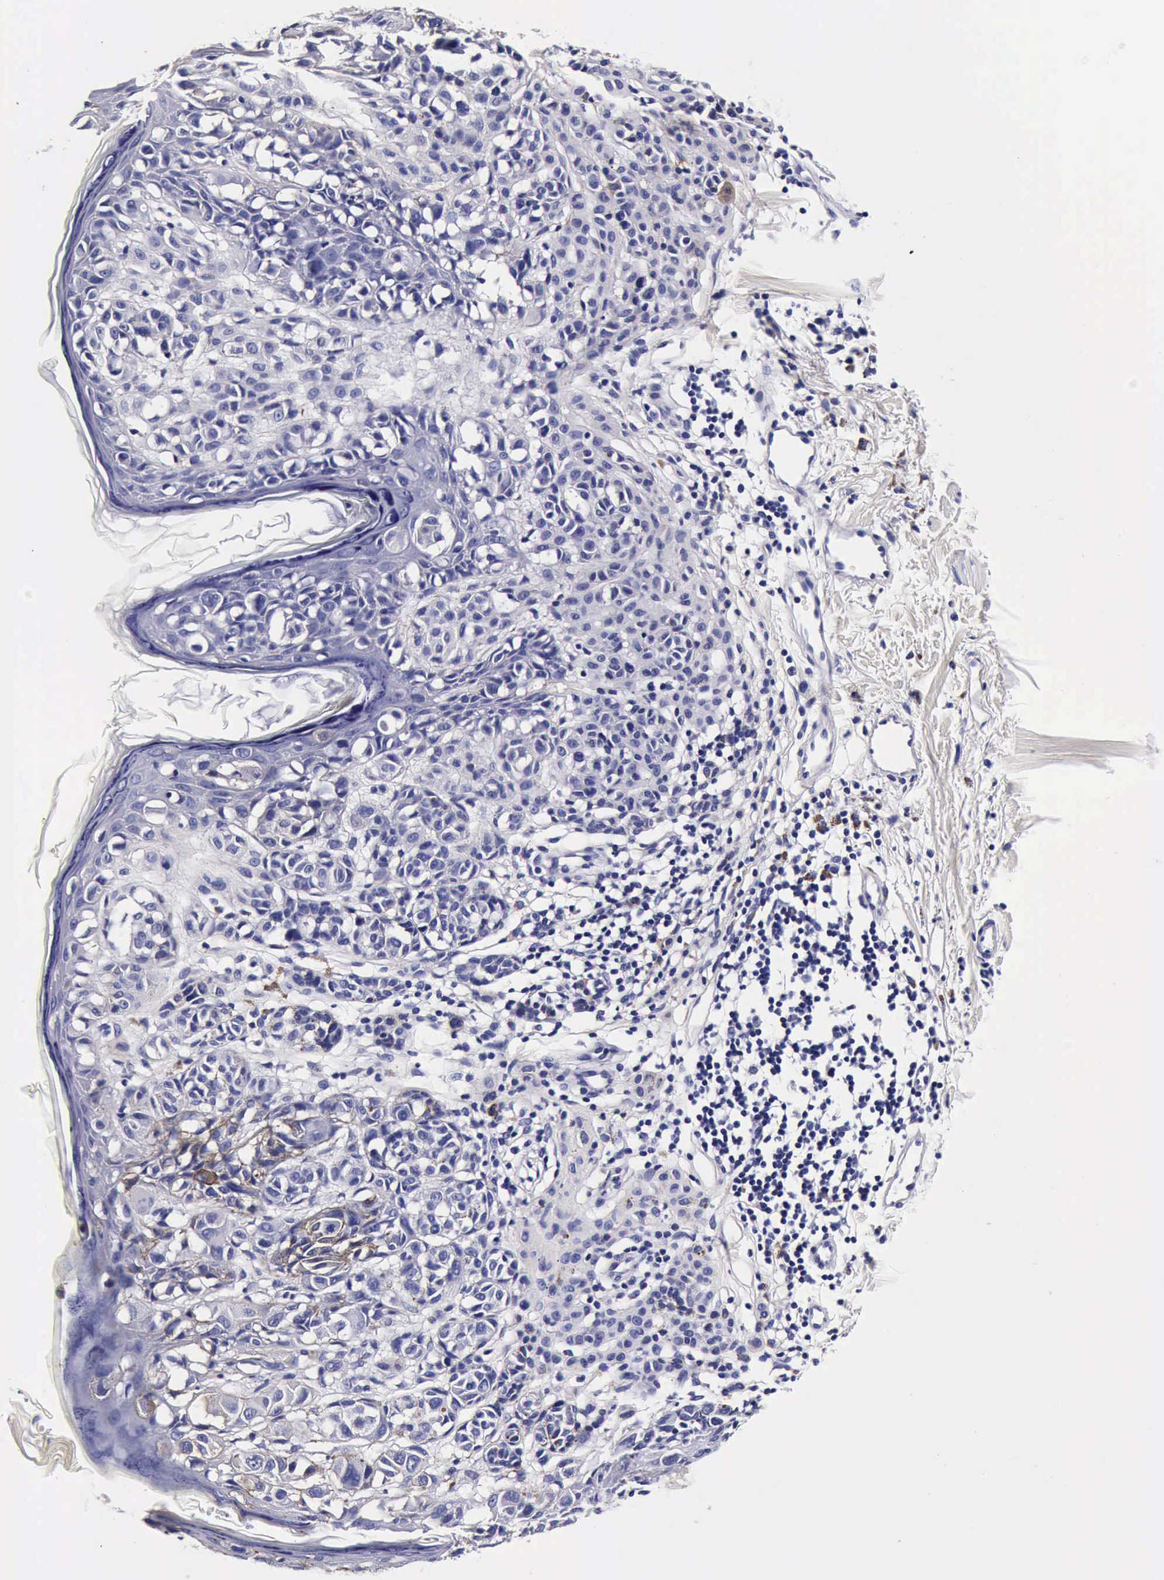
{"staining": {"intensity": "negative", "quantity": "none", "location": "none"}, "tissue": "melanoma", "cell_type": "Tumor cells", "image_type": "cancer", "snomed": [{"axis": "morphology", "description": "Malignant melanoma, NOS"}, {"axis": "topography", "description": "Skin"}], "caption": "Human melanoma stained for a protein using IHC exhibits no expression in tumor cells.", "gene": "IAPP", "patient": {"sex": "male", "age": 40}}